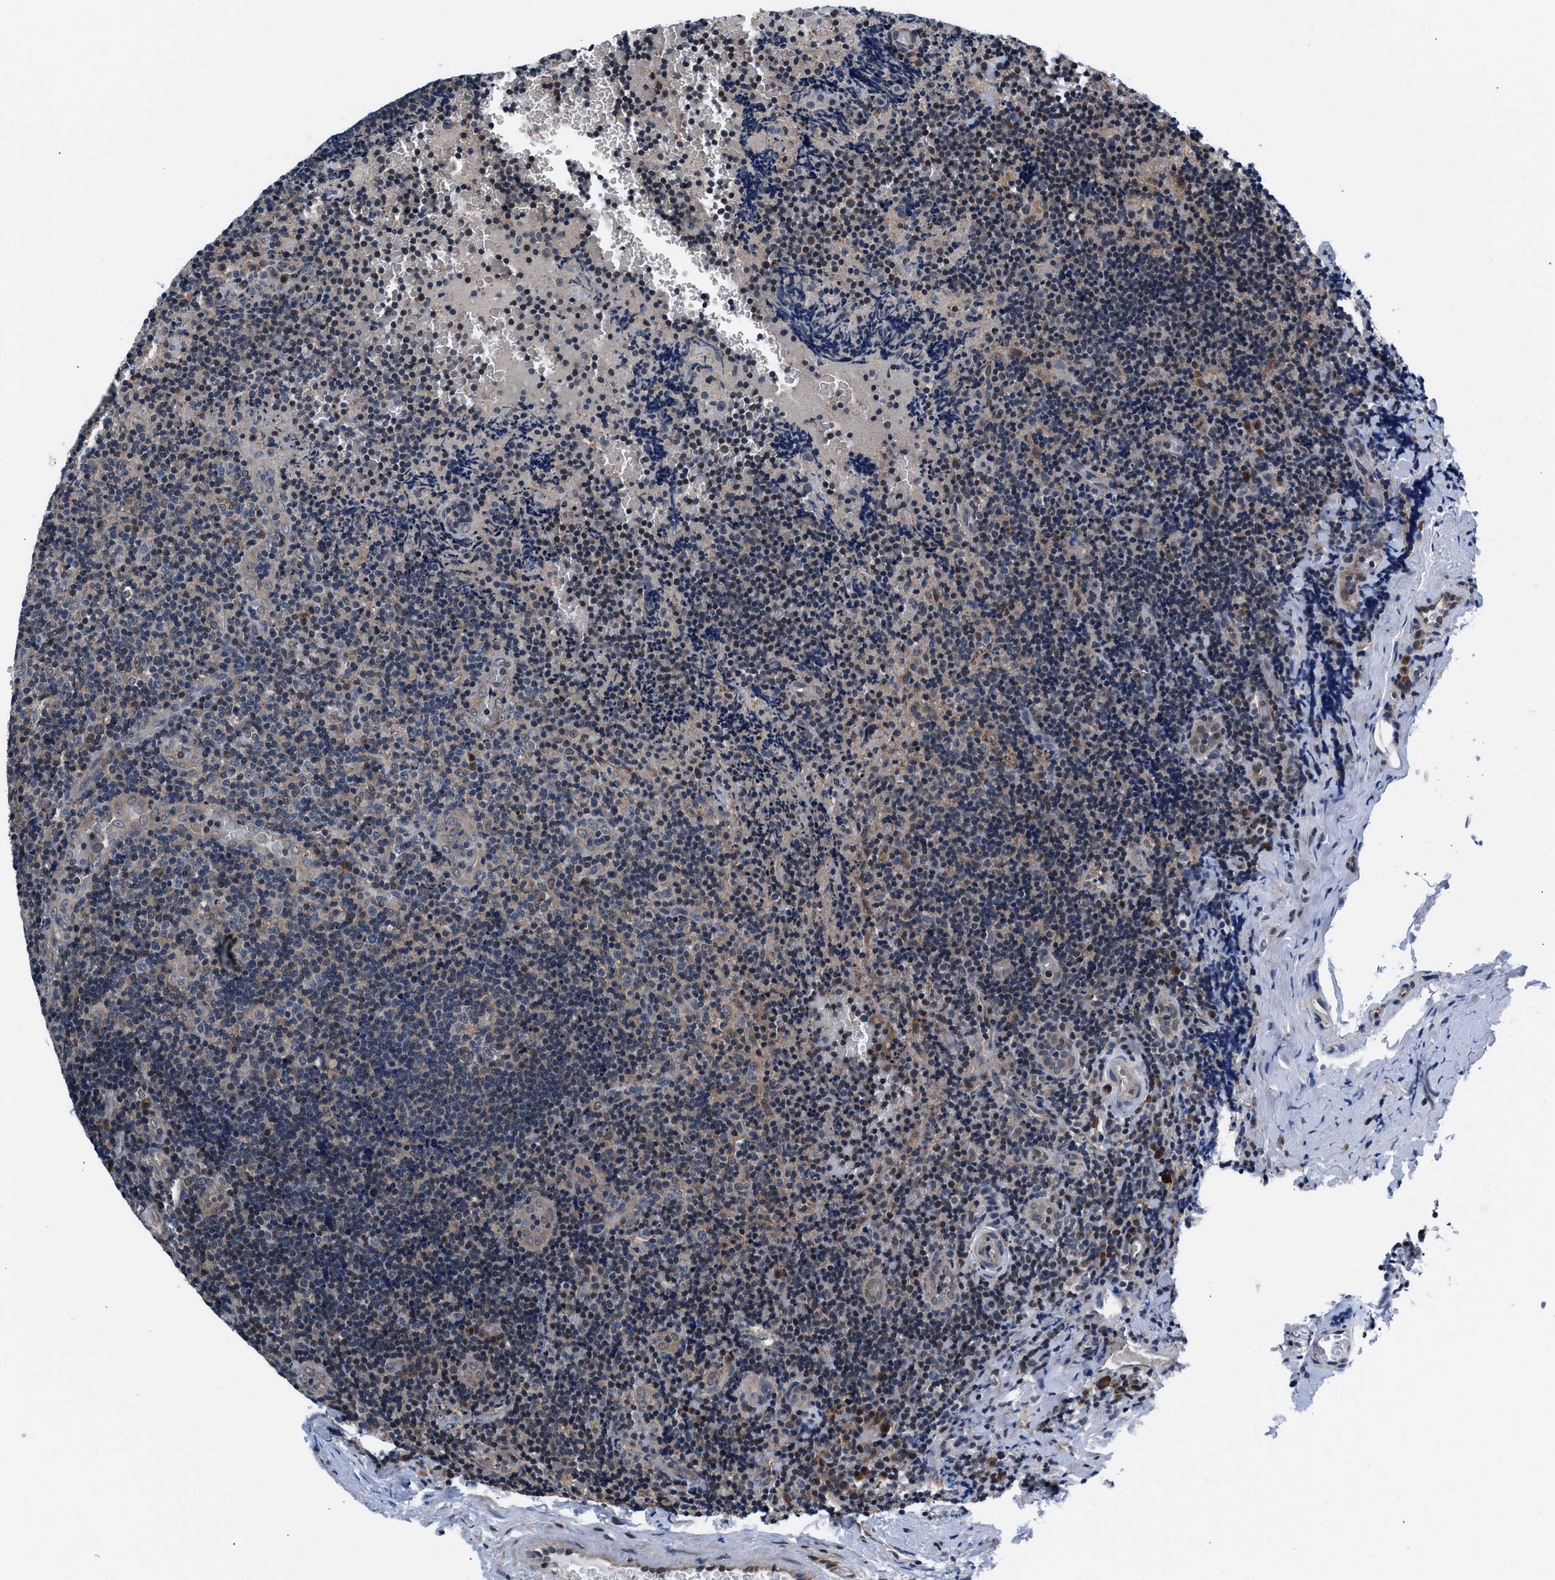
{"staining": {"intensity": "weak", "quantity": "<25%", "location": "cytoplasmic/membranous"}, "tissue": "lymphoma", "cell_type": "Tumor cells", "image_type": "cancer", "snomed": [{"axis": "morphology", "description": "Malignant lymphoma, non-Hodgkin's type, High grade"}, {"axis": "topography", "description": "Tonsil"}], "caption": "Immunohistochemistry photomicrograph of neoplastic tissue: human malignant lymphoma, non-Hodgkin's type (high-grade) stained with DAB reveals no significant protein staining in tumor cells. (Brightfield microscopy of DAB (3,3'-diaminobenzidine) immunohistochemistry (IHC) at high magnification).", "gene": "PRPSAP2", "patient": {"sex": "female", "age": 36}}